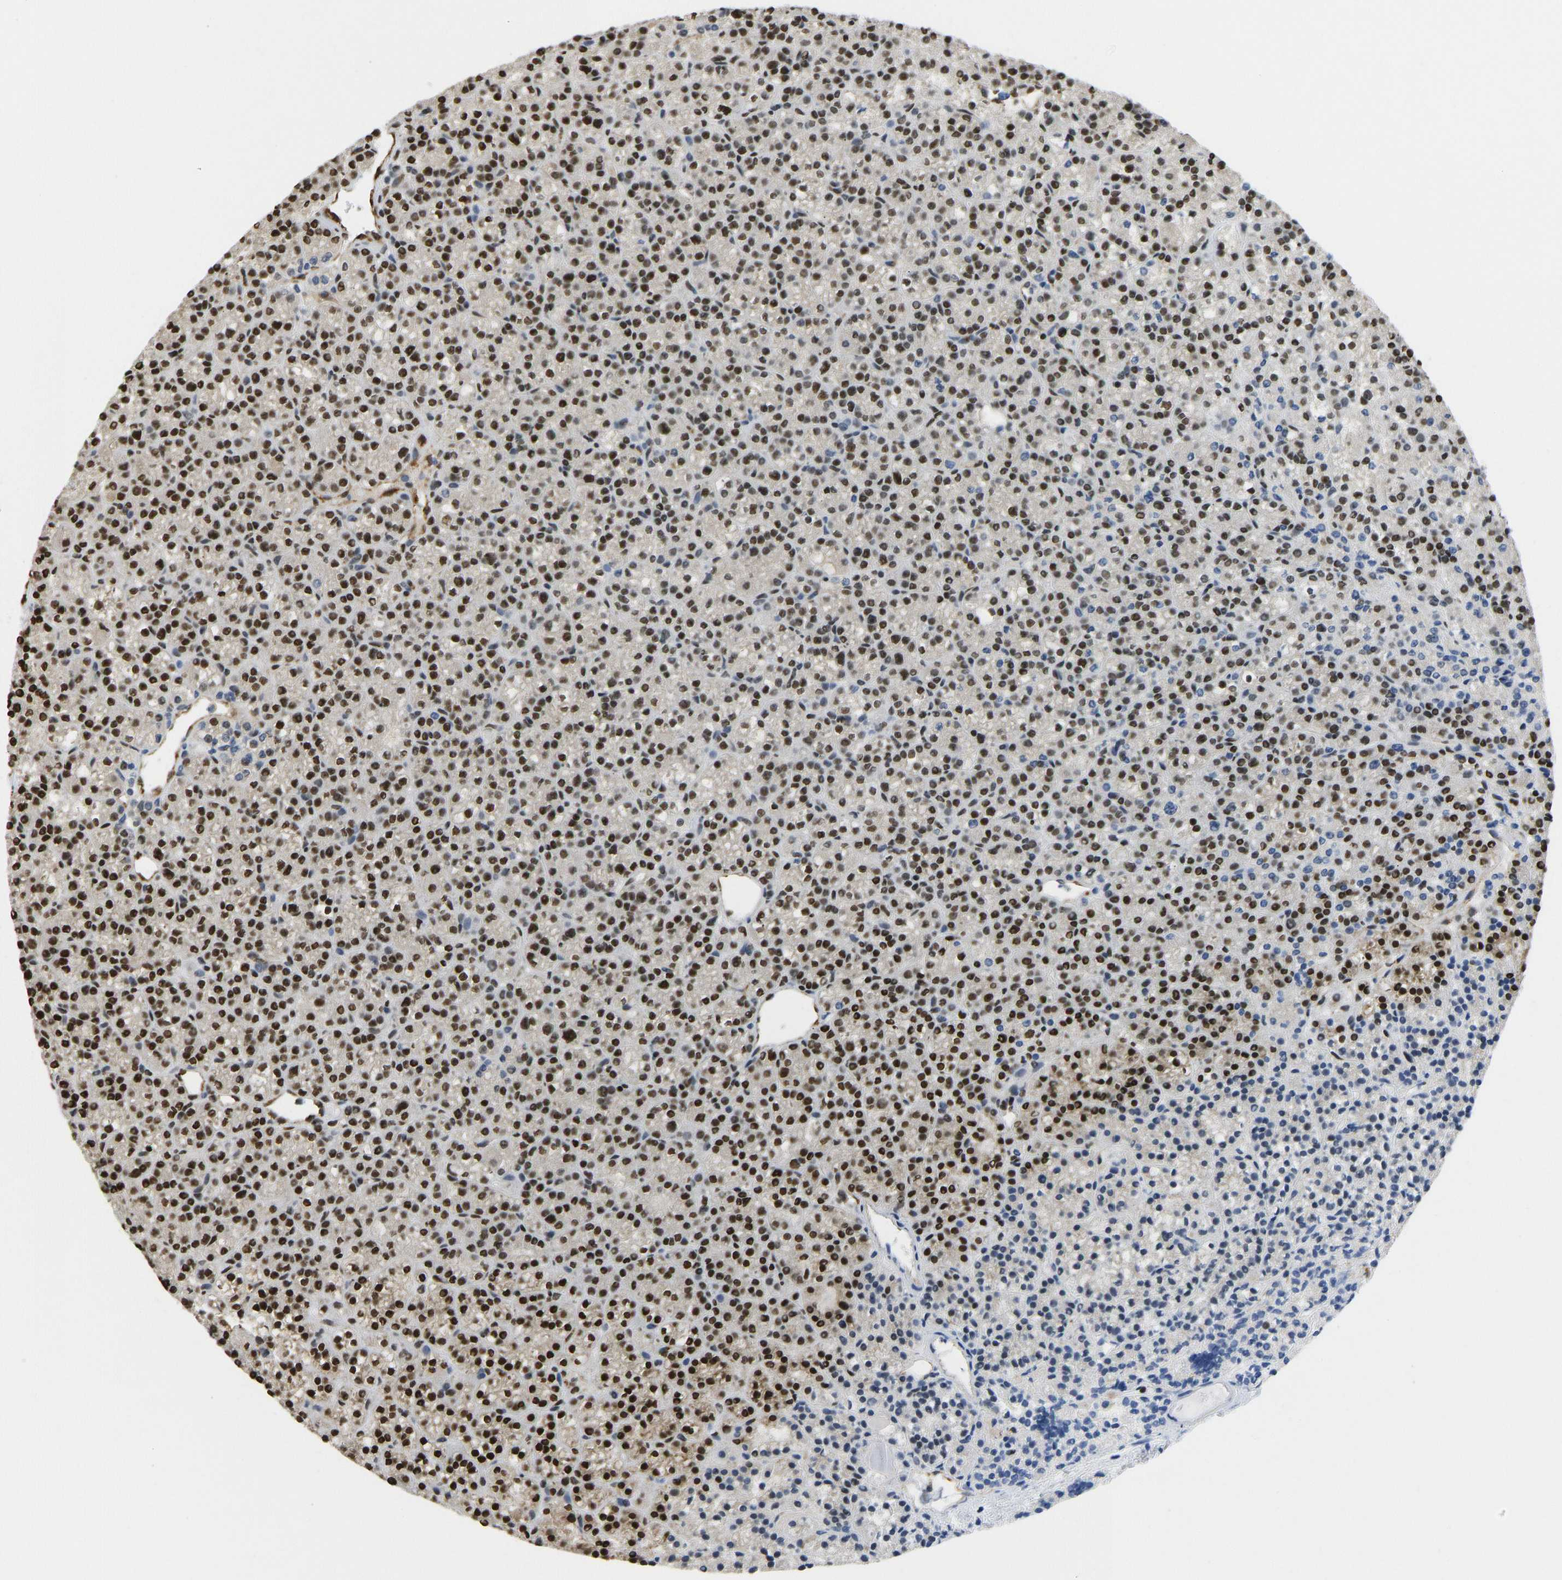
{"staining": {"intensity": "strong", "quantity": ">75%", "location": "nuclear"}, "tissue": "parathyroid gland", "cell_type": "Glandular cells", "image_type": "normal", "snomed": [{"axis": "morphology", "description": "Normal tissue, NOS"}, {"axis": "morphology", "description": "Adenoma, NOS"}, {"axis": "topography", "description": "Parathyroid gland"}], "caption": "Immunohistochemistry (IHC) micrograph of benign parathyroid gland stained for a protein (brown), which reveals high levels of strong nuclear staining in about >75% of glandular cells.", "gene": "ZSCAN20", "patient": {"sex": "female", "age": 64}}